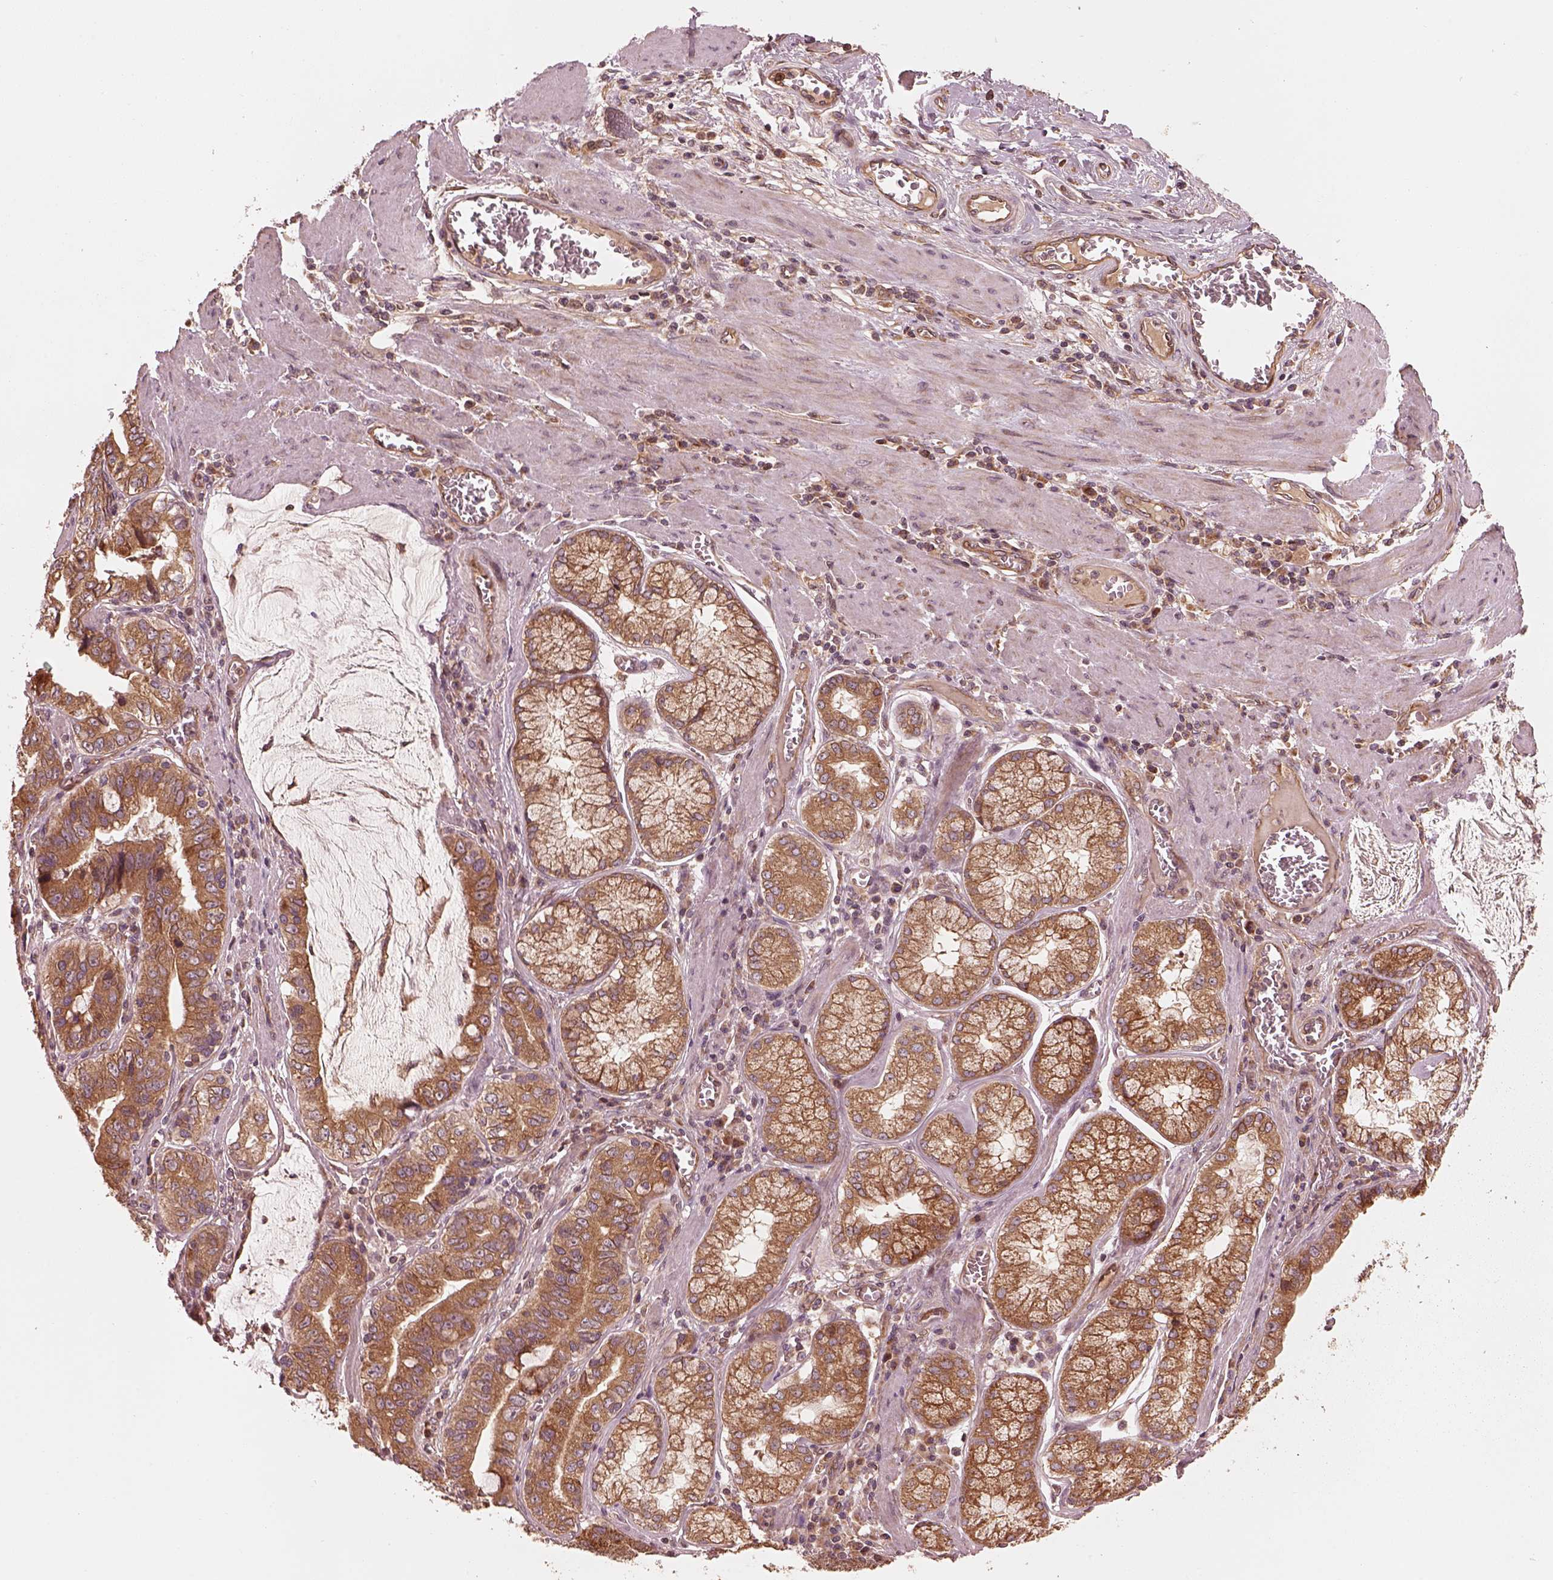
{"staining": {"intensity": "moderate", "quantity": ">75%", "location": "cytoplasmic/membranous"}, "tissue": "stomach cancer", "cell_type": "Tumor cells", "image_type": "cancer", "snomed": [{"axis": "morphology", "description": "Adenocarcinoma, NOS"}, {"axis": "topography", "description": "Stomach, lower"}], "caption": "Protein expression analysis of adenocarcinoma (stomach) shows moderate cytoplasmic/membranous expression in about >75% of tumor cells. (DAB = brown stain, brightfield microscopy at high magnification).", "gene": "PIK3R2", "patient": {"sex": "female", "age": 76}}